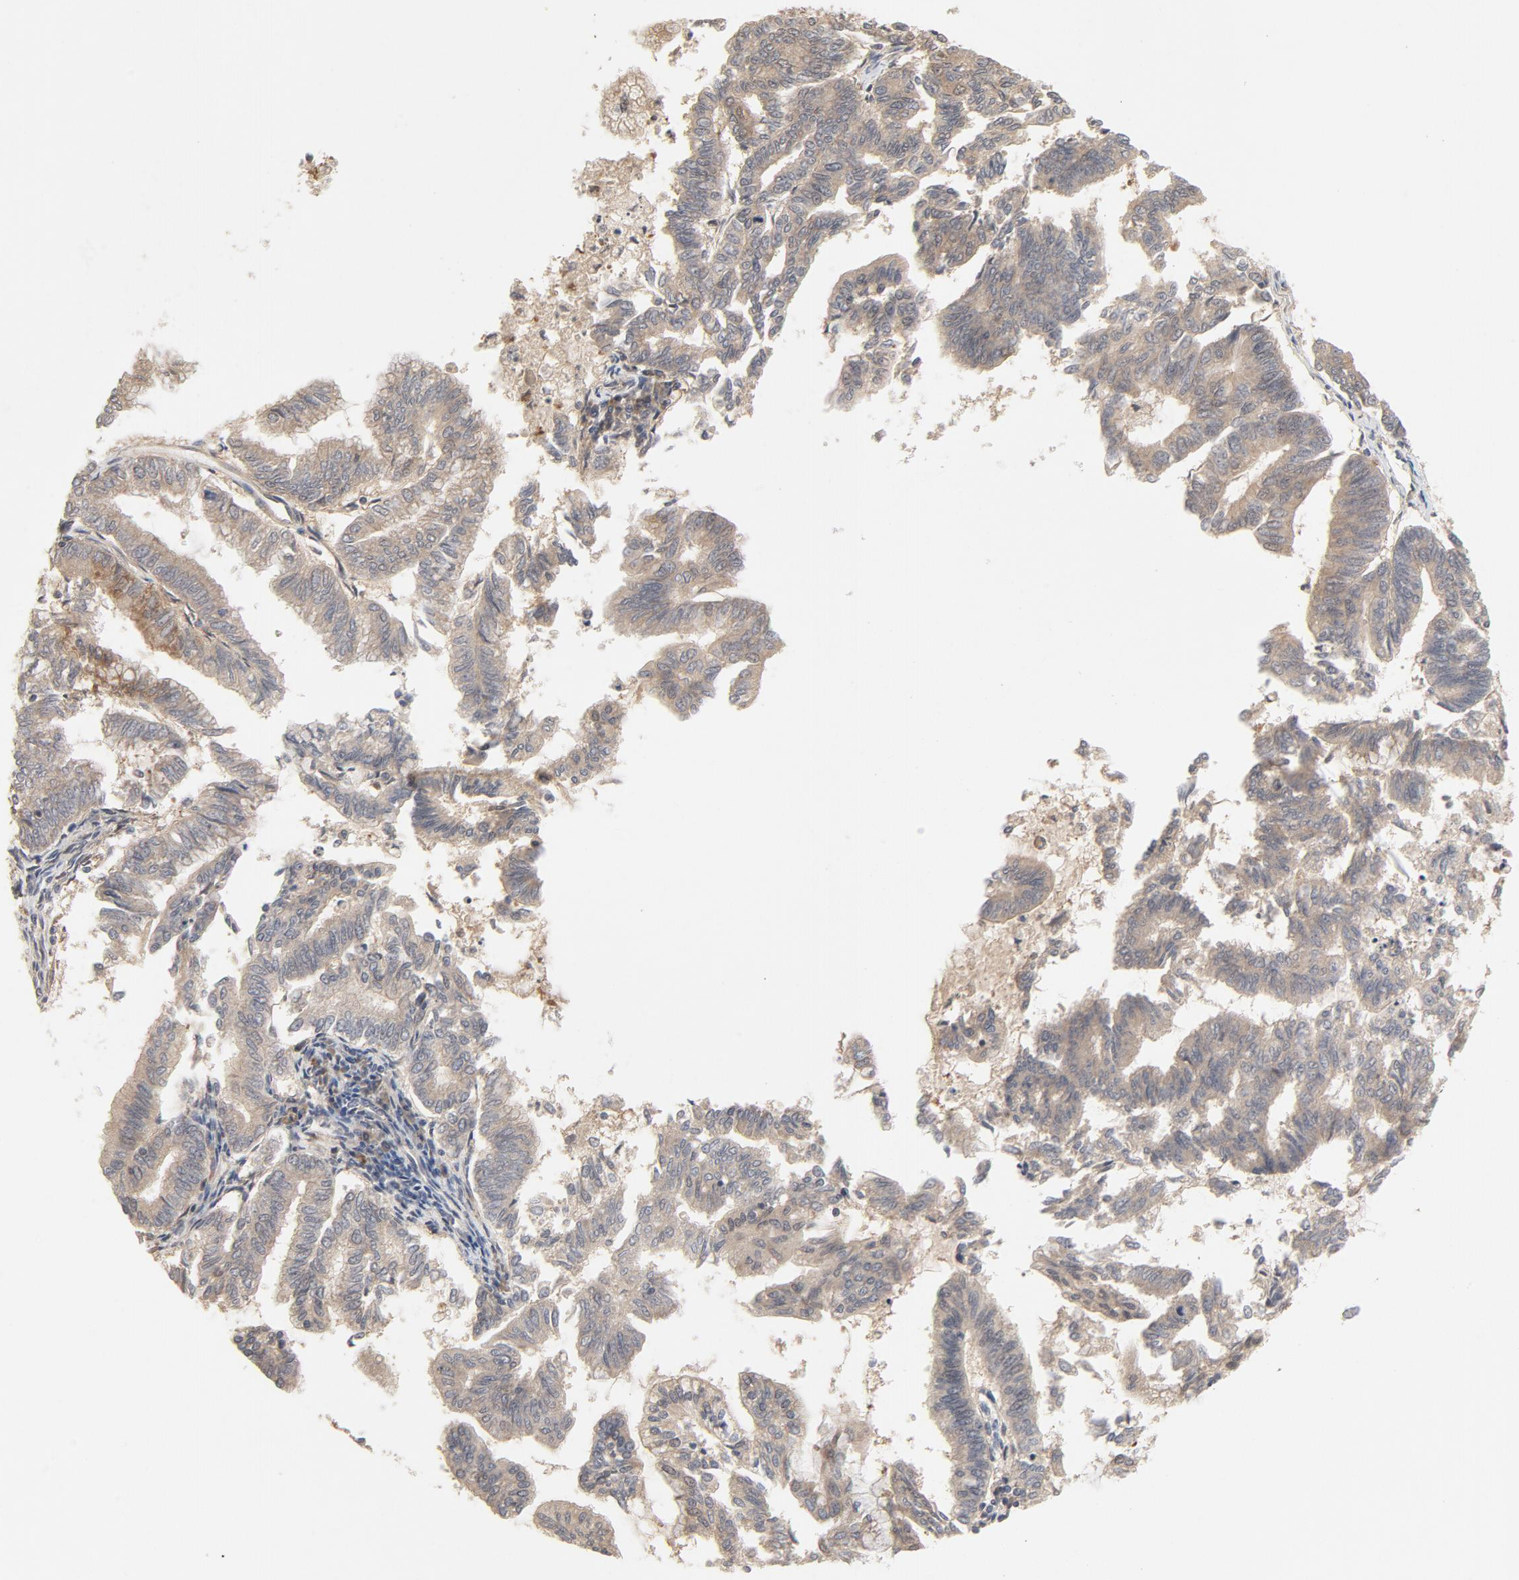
{"staining": {"intensity": "weak", "quantity": ">75%", "location": "cytoplasmic/membranous,nuclear"}, "tissue": "endometrial cancer", "cell_type": "Tumor cells", "image_type": "cancer", "snomed": [{"axis": "morphology", "description": "Adenocarcinoma, NOS"}, {"axis": "topography", "description": "Endometrium"}], "caption": "Tumor cells display low levels of weak cytoplasmic/membranous and nuclear staining in about >75% of cells in human endometrial cancer (adenocarcinoma). (IHC, brightfield microscopy, high magnification).", "gene": "NEDD8", "patient": {"sex": "female", "age": 79}}